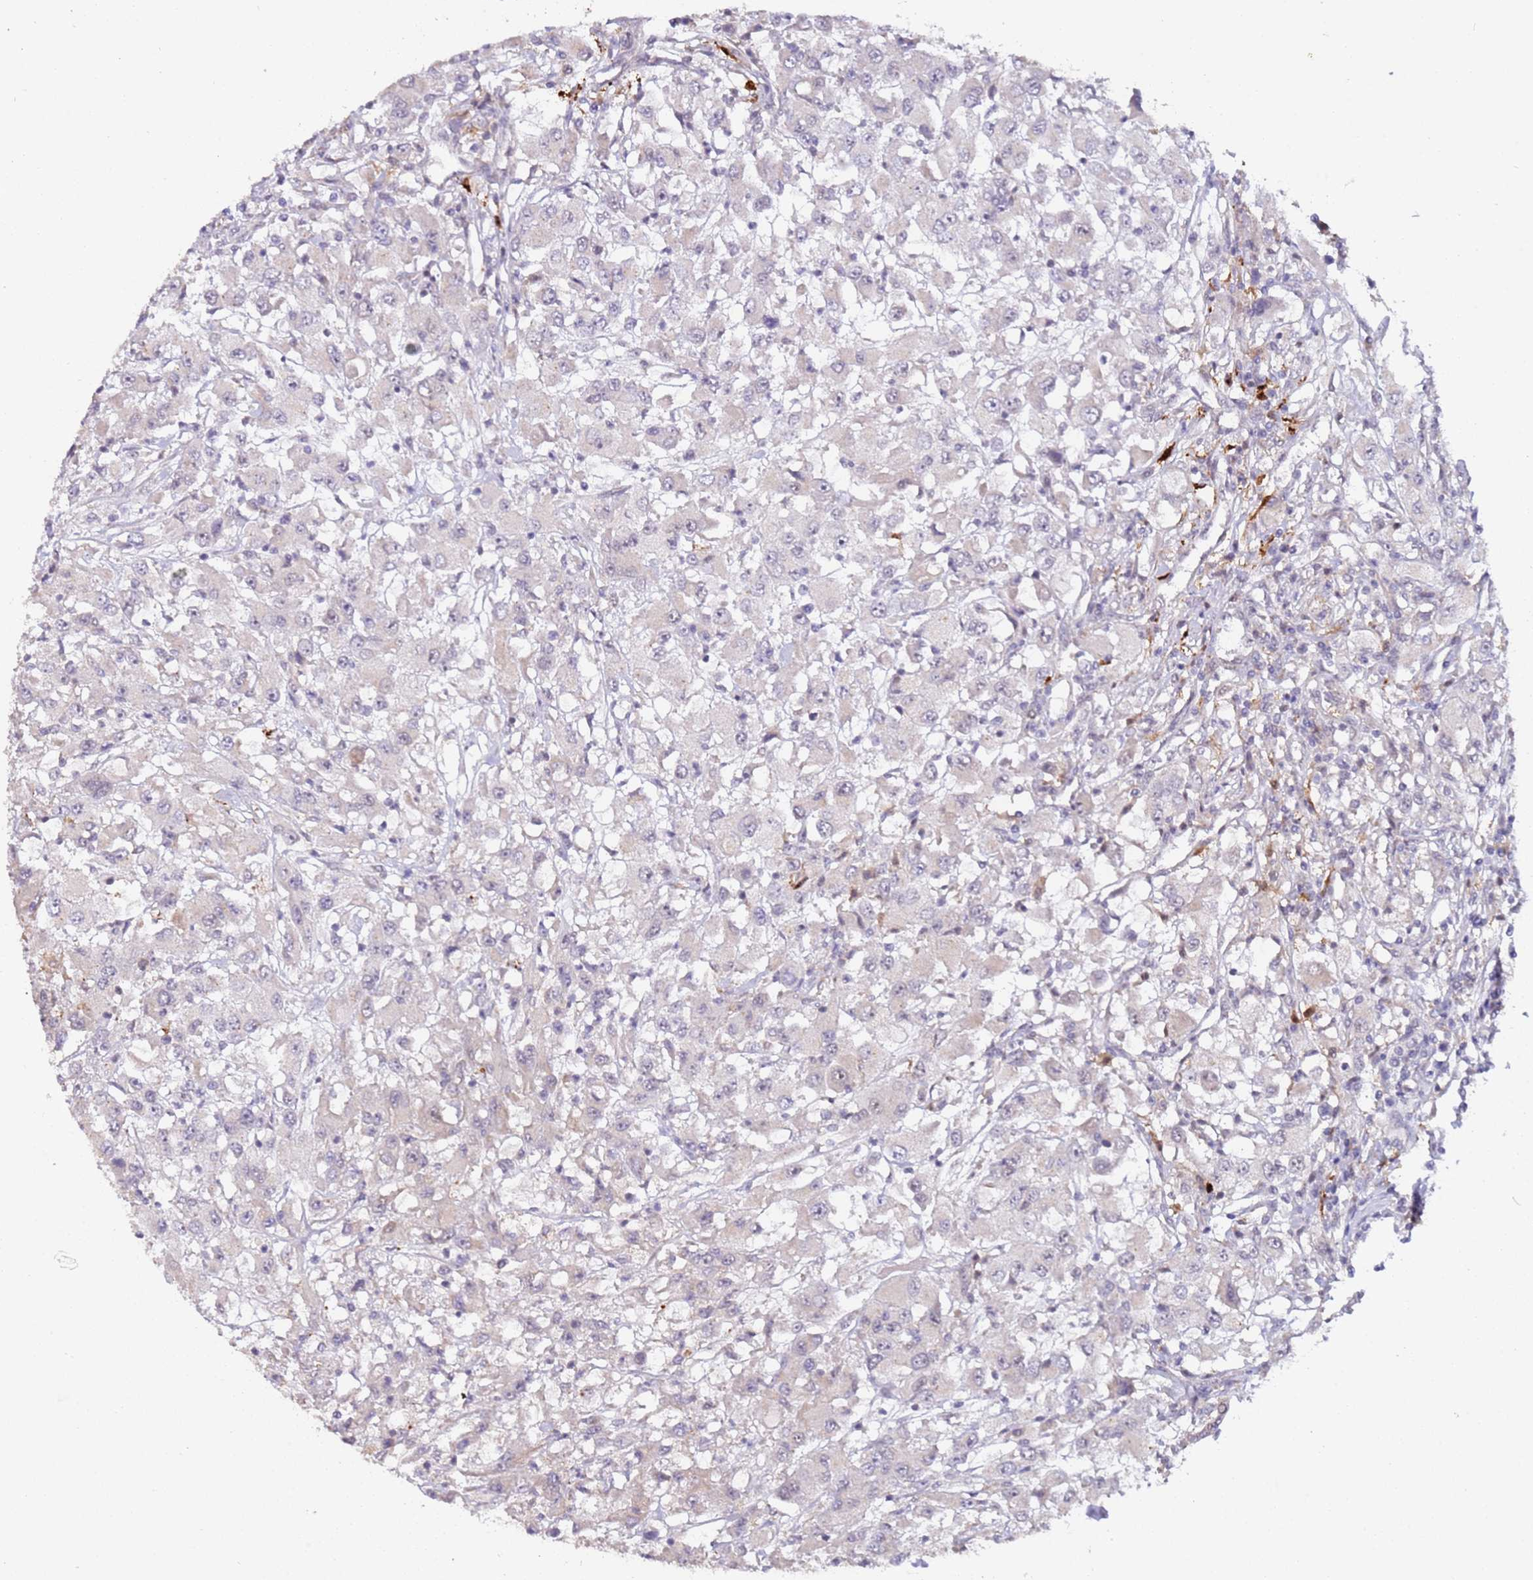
{"staining": {"intensity": "negative", "quantity": "none", "location": "none"}, "tissue": "renal cancer", "cell_type": "Tumor cells", "image_type": "cancer", "snomed": [{"axis": "morphology", "description": "Adenocarcinoma, NOS"}, {"axis": "topography", "description": "Kidney"}], "caption": "Renal cancer stained for a protein using IHC reveals no positivity tumor cells.", "gene": "LGALSL", "patient": {"sex": "female", "age": 67}}